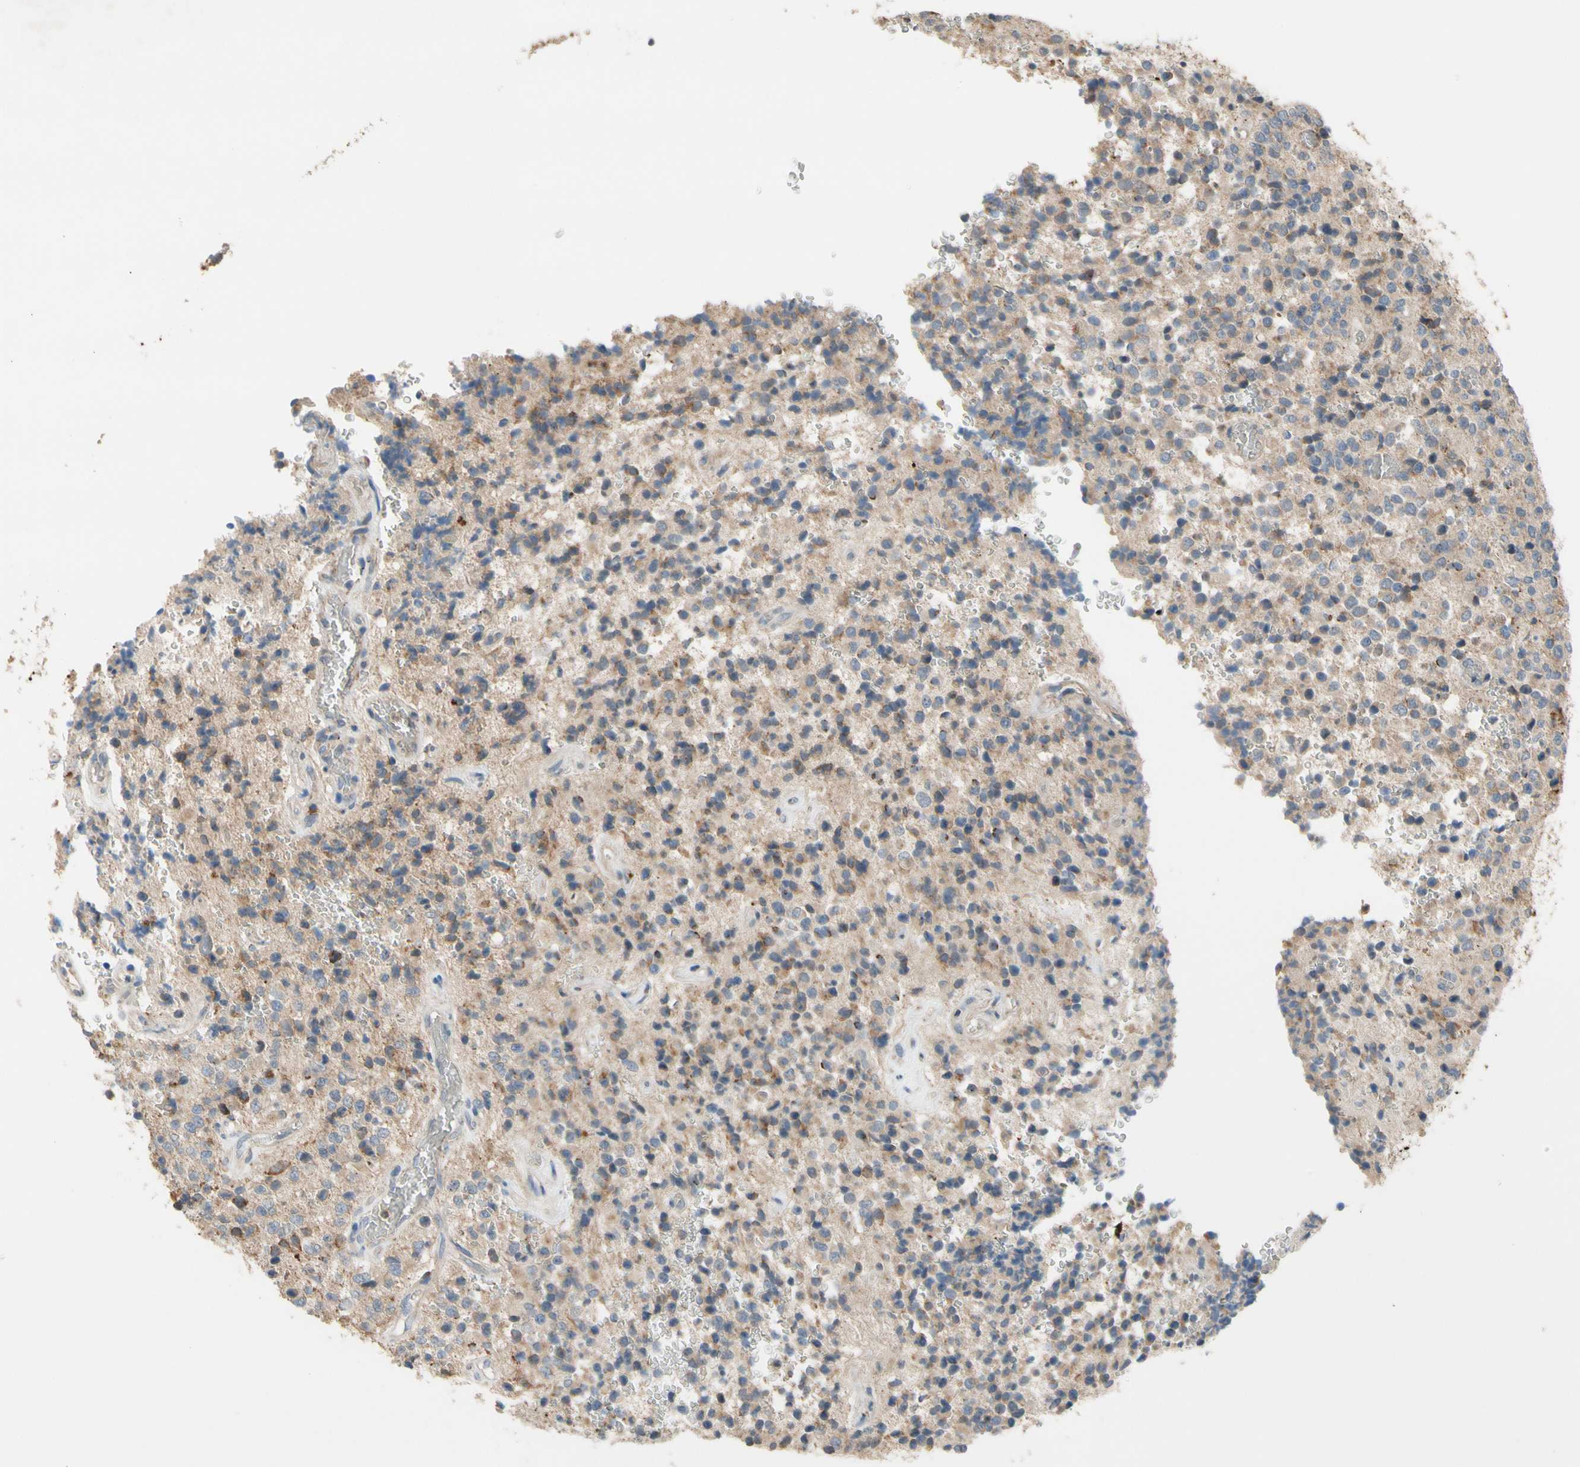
{"staining": {"intensity": "weak", "quantity": "25%-75%", "location": "cytoplasmic/membranous"}, "tissue": "glioma", "cell_type": "Tumor cells", "image_type": "cancer", "snomed": [{"axis": "morphology", "description": "Glioma, malignant, High grade"}, {"axis": "topography", "description": "pancreas cauda"}], "caption": "Protein analysis of glioma tissue displays weak cytoplasmic/membranous expression in approximately 25%-75% of tumor cells.", "gene": "GALNT5", "patient": {"sex": "male", "age": 60}}